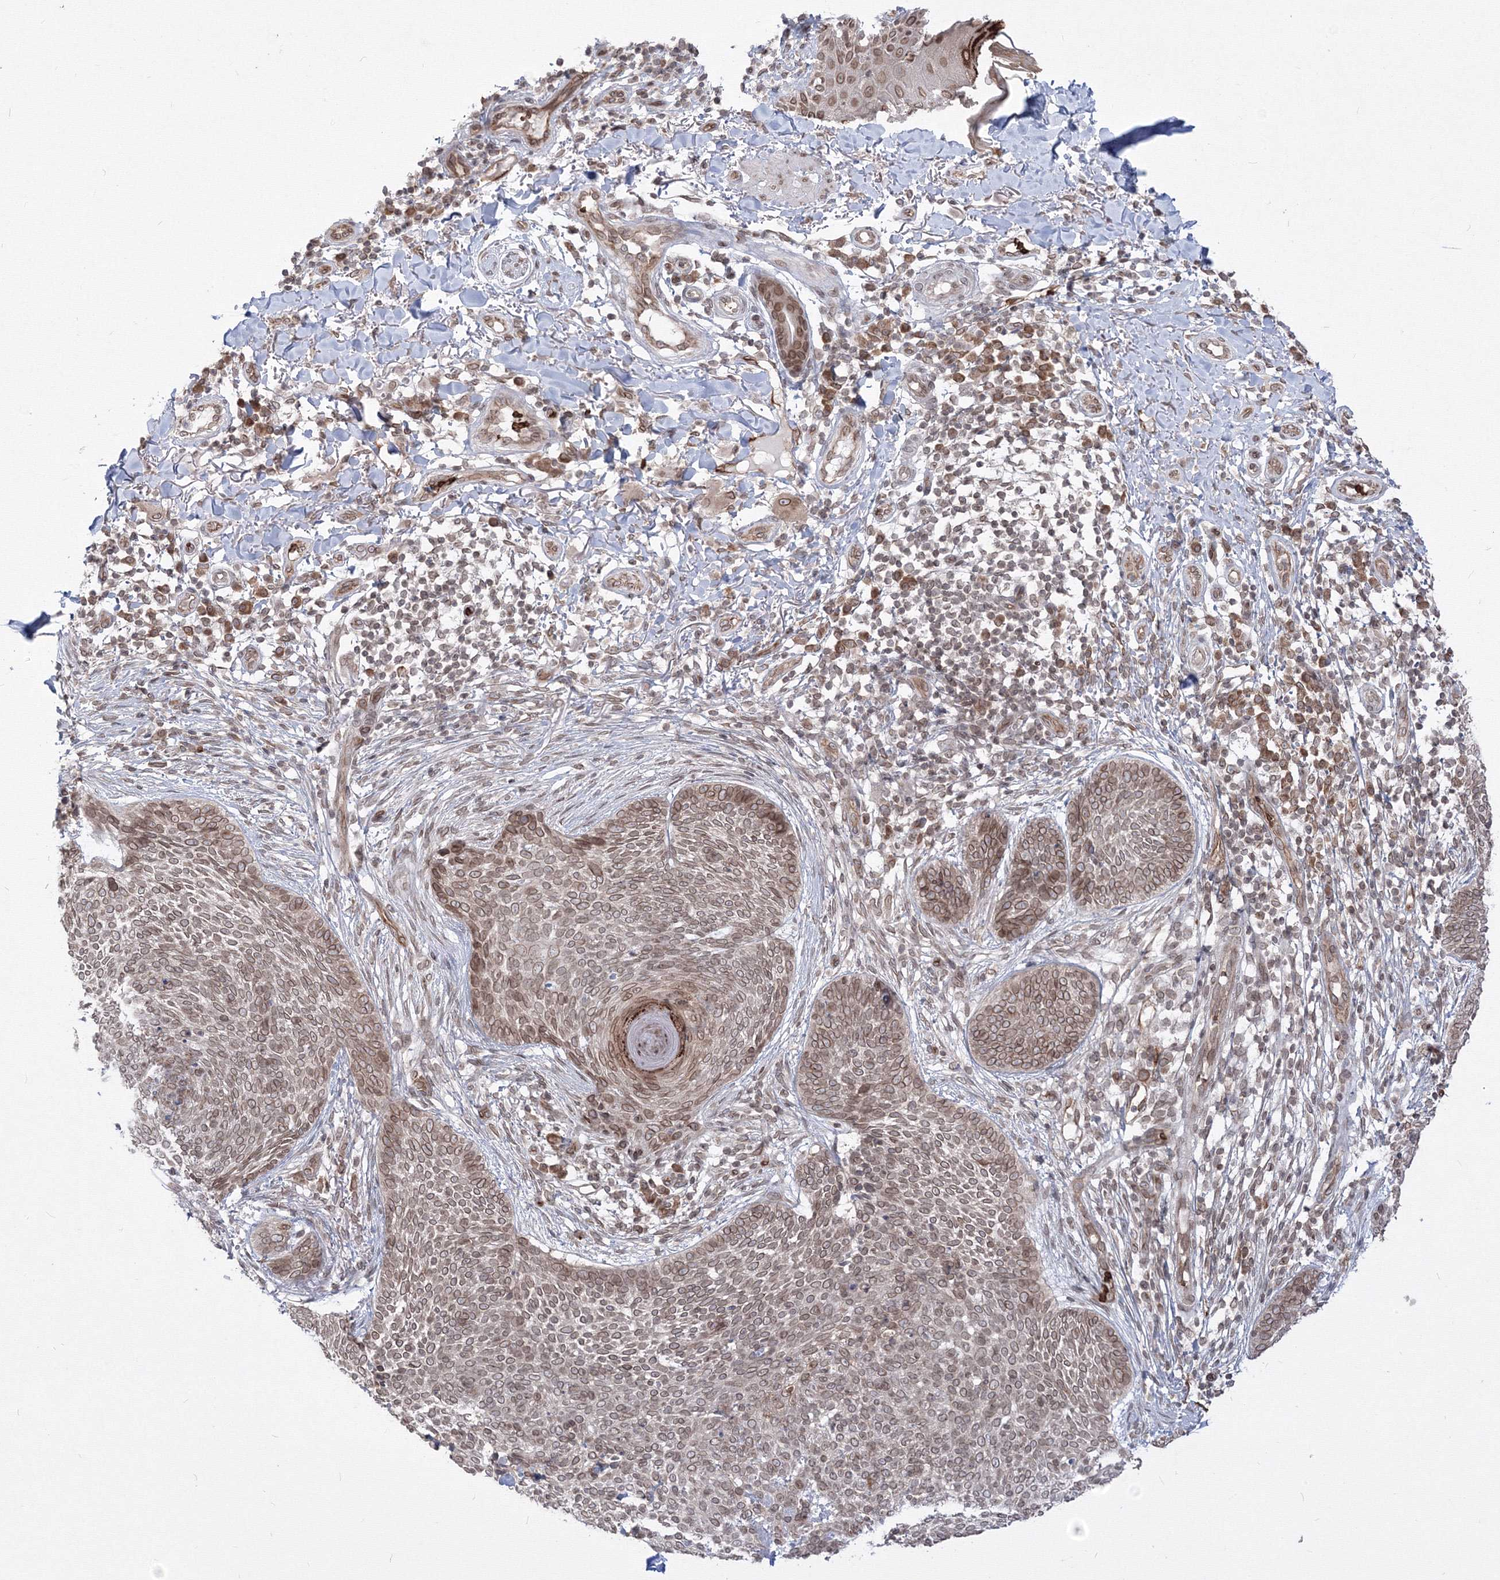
{"staining": {"intensity": "moderate", "quantity": ">75%", "location": "cytoplasmic/membranous,nuclear"}, "tissue": "skin cancer", "cell_type": "Tumor cells", "image_type": "cancer", "snomed": [{"axis": "morphology", "description": "Basal cell carcinoma"}, {"axis": "topography", "description": "Skin"}], "caption": "The immunohistochemical stain shows moderate cytoplasmic/membranous and nuclear expression in tumor cells of skin cancer (basal cell carcinoma) tissue.", "gene": "DNAJB2", "patient": {"sex": "female", "age": 64}}